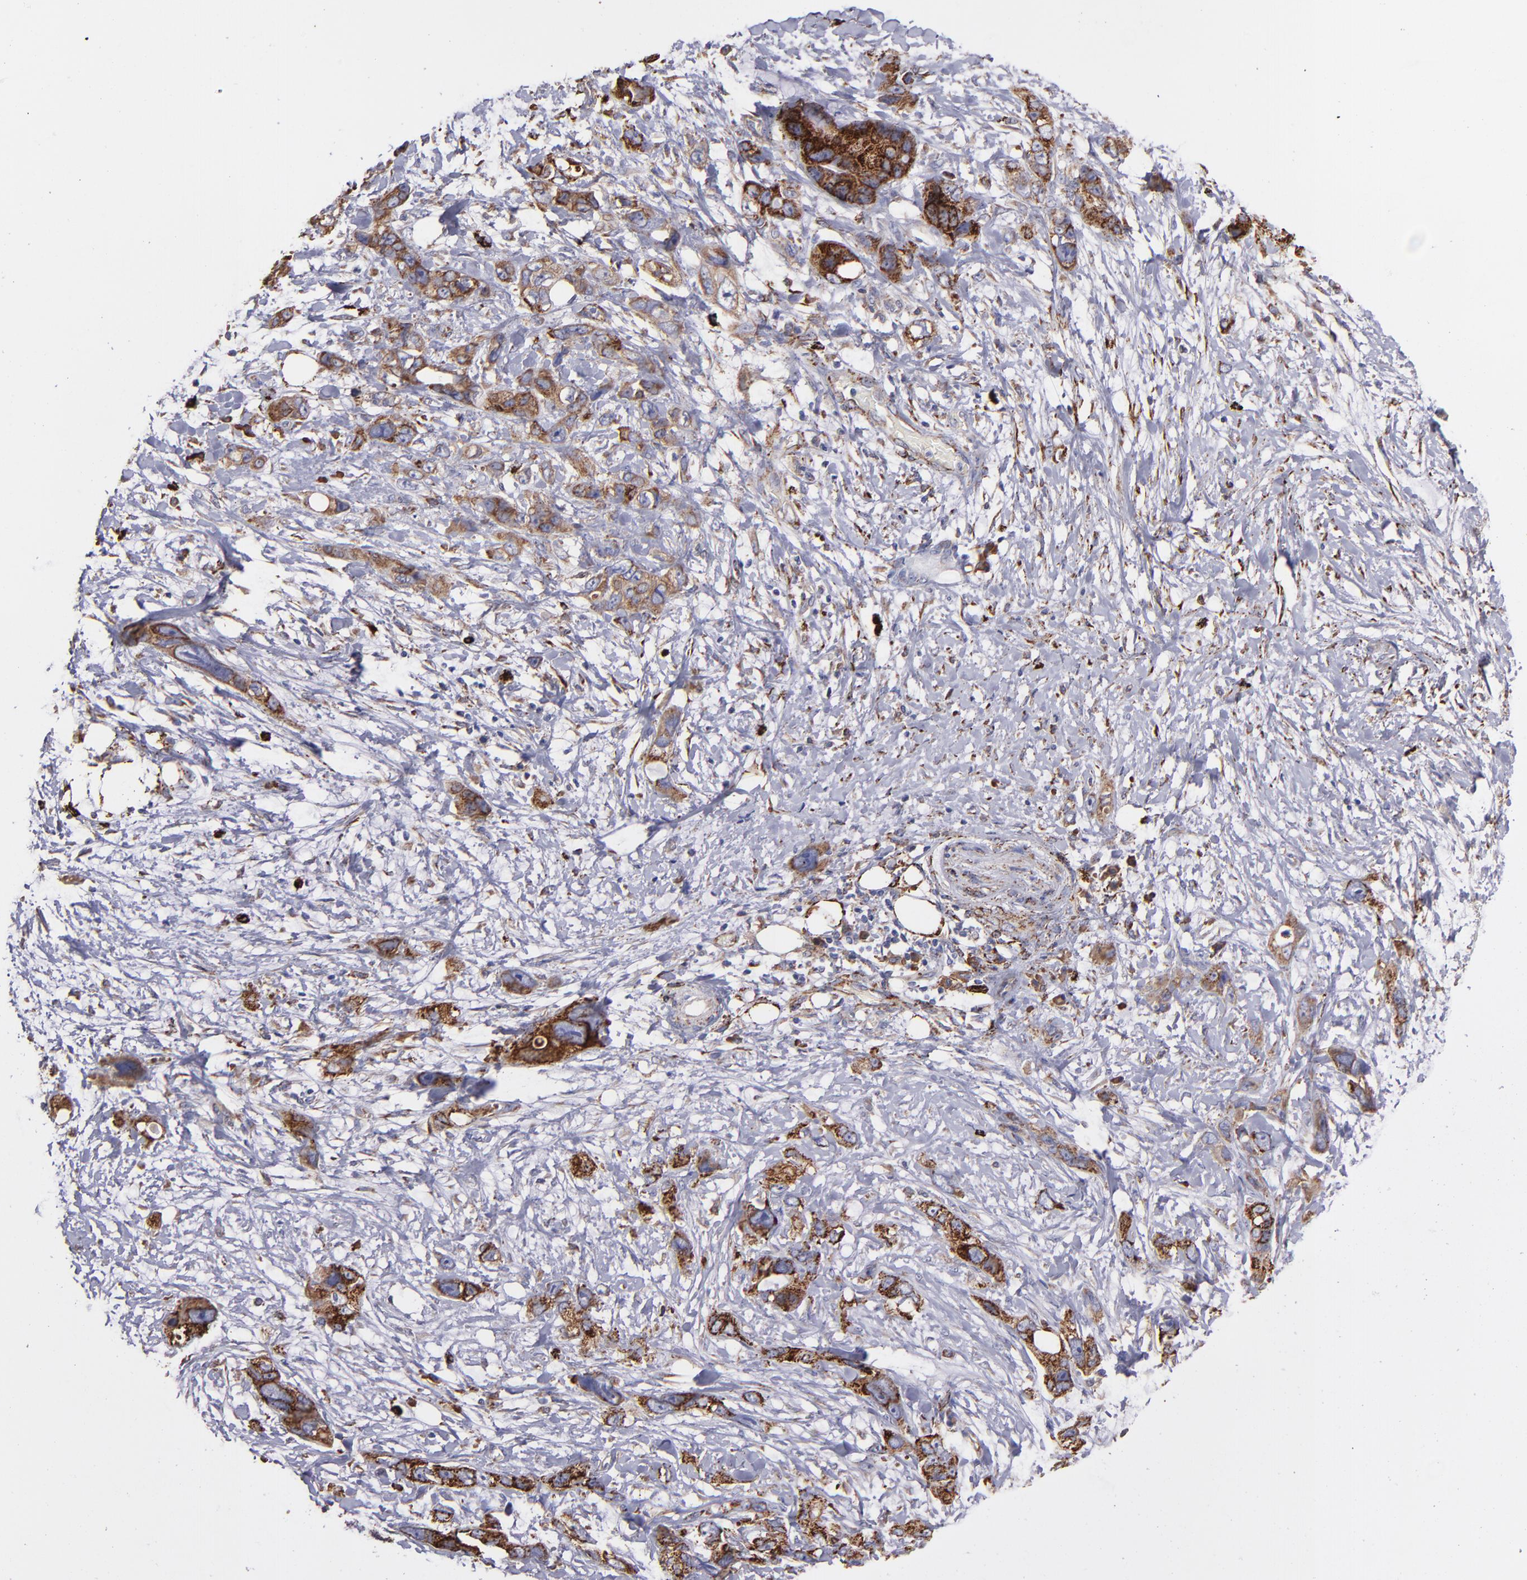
{"staining": {"intensity": "strong", "quantity": ">75%", "location": "cytoplasmic/membranous"}, "tissue": "stomach cancer", "cell_type": "Tumor cells", "image_type": "cancer", "snomed": [{"axis": "morphology", "description": "Adenocarcinoma, NOS"}, {"axis": "topography", "description": "Stomach, upper"}], "caption": "DAB immunohistochemical staining of human stomach cancer (adenocarcinoma) exhibits strong cytoplasmic/membranous protein staining in about >75% of tumor cells.", "gene": "MAOB", "patient": {"sex": "male", "age": 47}}